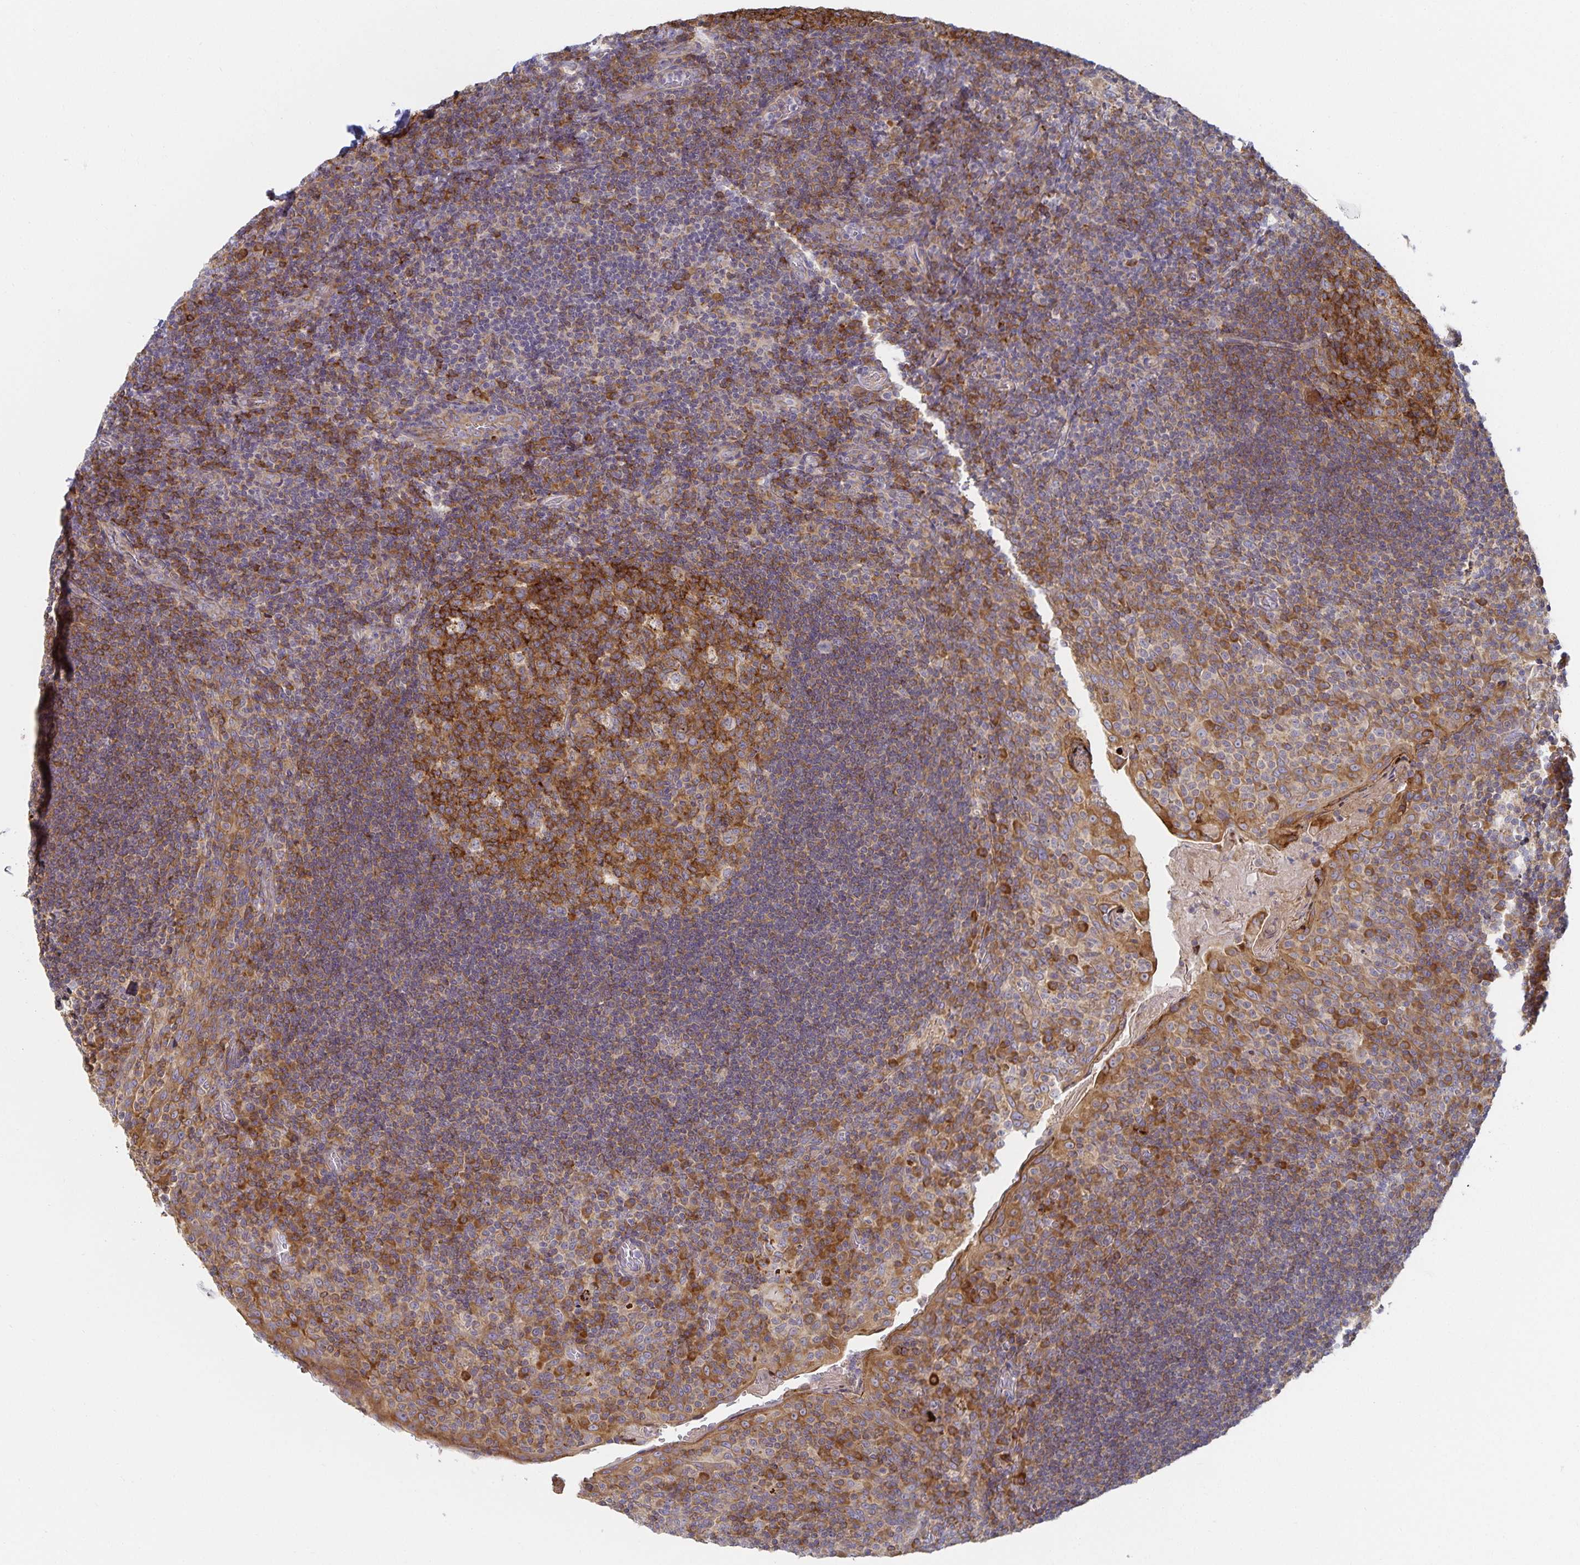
{"staining": {"intensity": "strong", "quantity": ">75%", "location": "cytoplasmic/membranous"}, "tissue": "tonsil", "cell_type": "Germinal center cells", "image_type": "normal", "snomed": [{"axis": "morphology", "description": "Normal tissue, NOS"}, {"axis": "topography", "description": "Tonsil"}], "caption": "Brown immunohistochemical staining in benign human tonsil shows strong cytoplasmic/membranous positivity in approximately >75% of germinal center cells.", "gene": "NOMO1", "patient": {"sex": "male", "age": 17}}